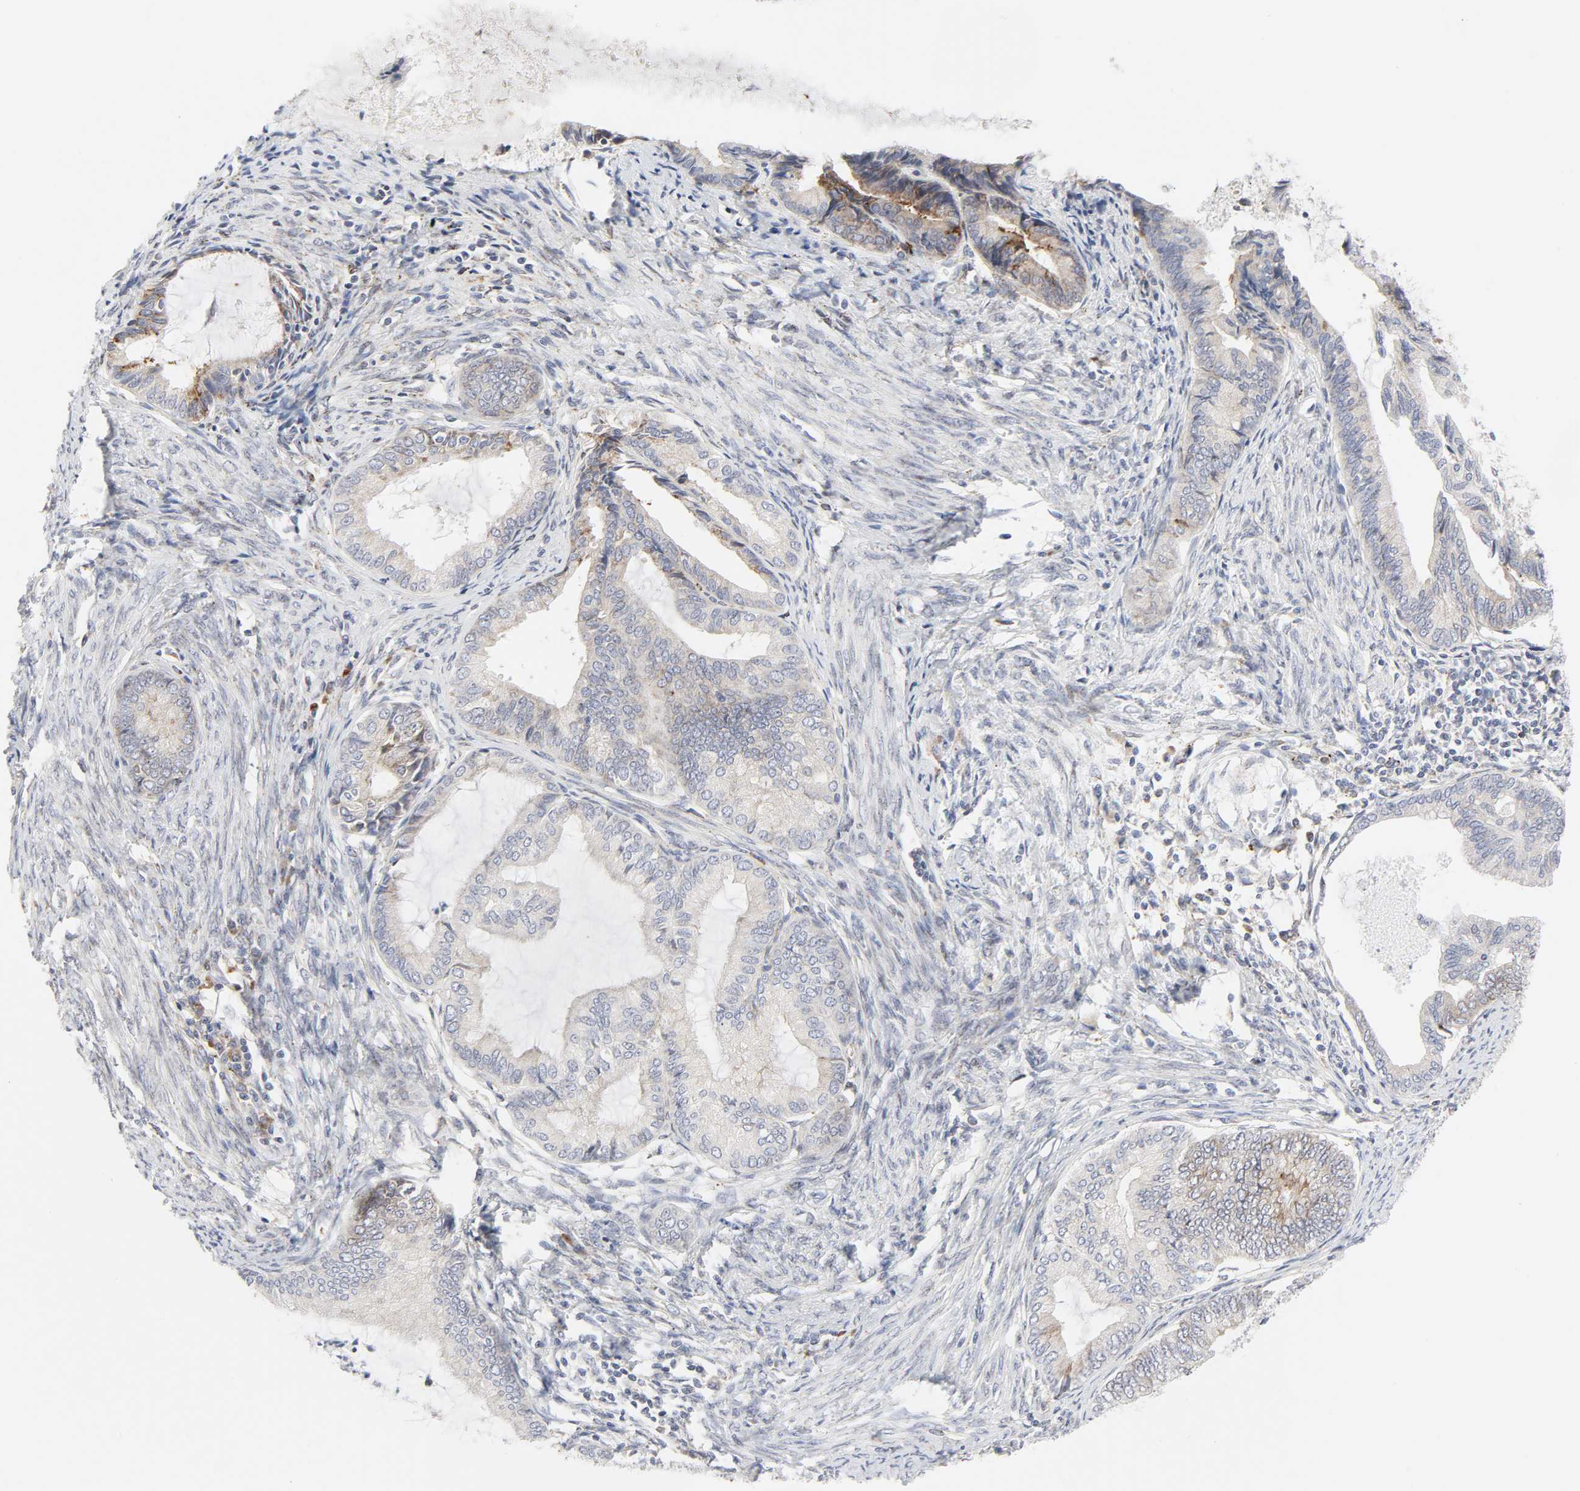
{"staining": {"intensity": "weak", "quantity": "<25%", "location": "cytoplasmic/membranous"}, "tissue": "endometrial cancer", "cell_type": "Tumor cells", "image_type": "cancer", "snomed": [{"axis": "morphology", "description": "Adenocarcinoma, NOS"}, {"axis": "topography", "description": "Endometrium"}], "caption": "This is a micrograph of immunohistochemistry (IHC) staining of adenocarcinoma (endometrial), which shows no staining in tumor cells.", "gene": "LRP6", "patient": {"sex": "female", "age": 86}}